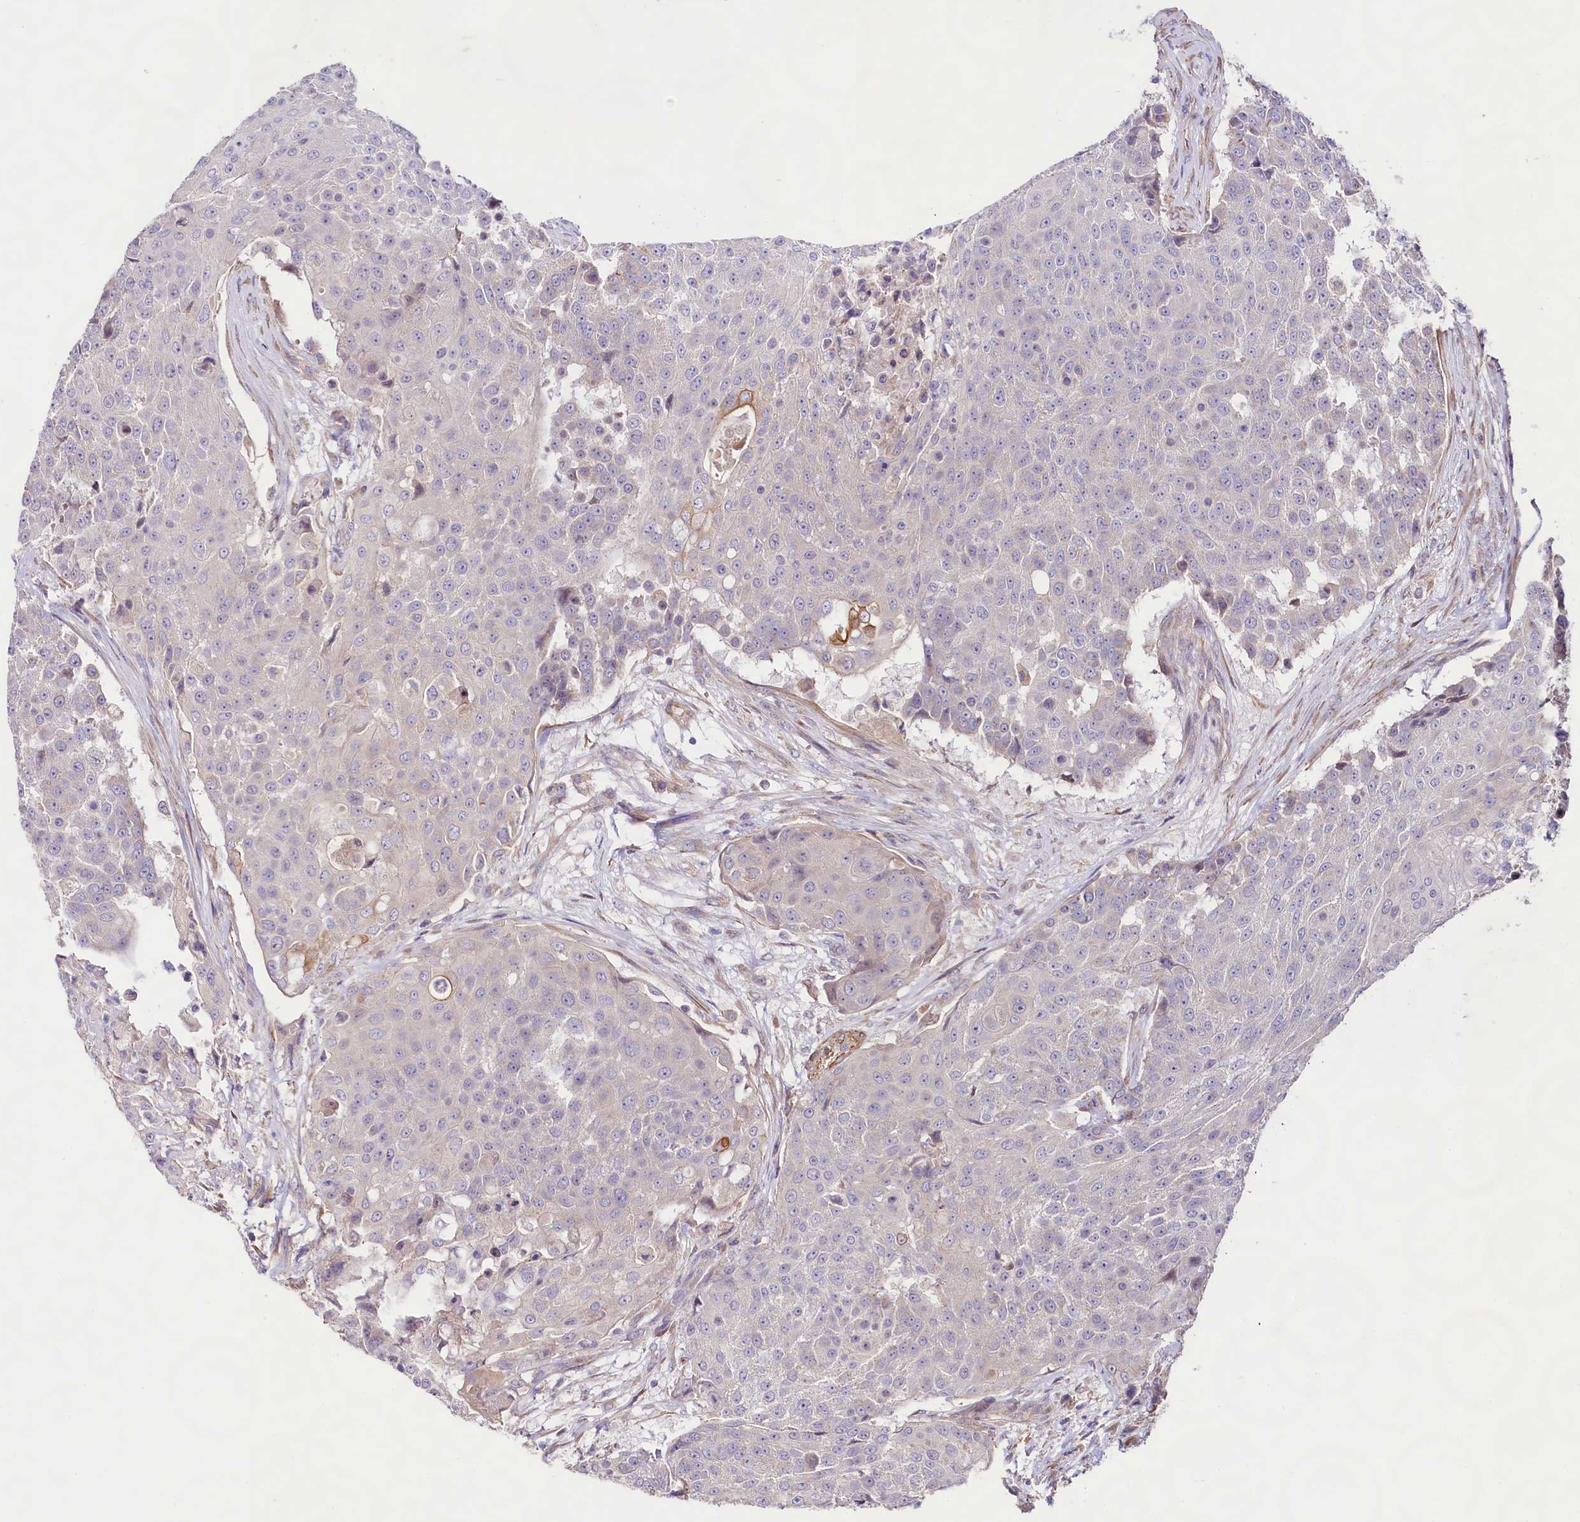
{"staining": {"intensity": "negative", "quantity": "none", "location": "none"}, "tissue": "urothelial cancer", "cell_type": "Tumor cells", "image_type": "cancer", "snomed": [{"axis": "morphology", "description": "Urothelial carcinoma, High grade"}, {"axis": "topography", "description": "Urinary bladder"}], "caption": "A micrograph of human urothelial cancer is negative for staining in tumor cells.", "gene": "VPS11", "patient": {"sex": "female", "age": 63}}